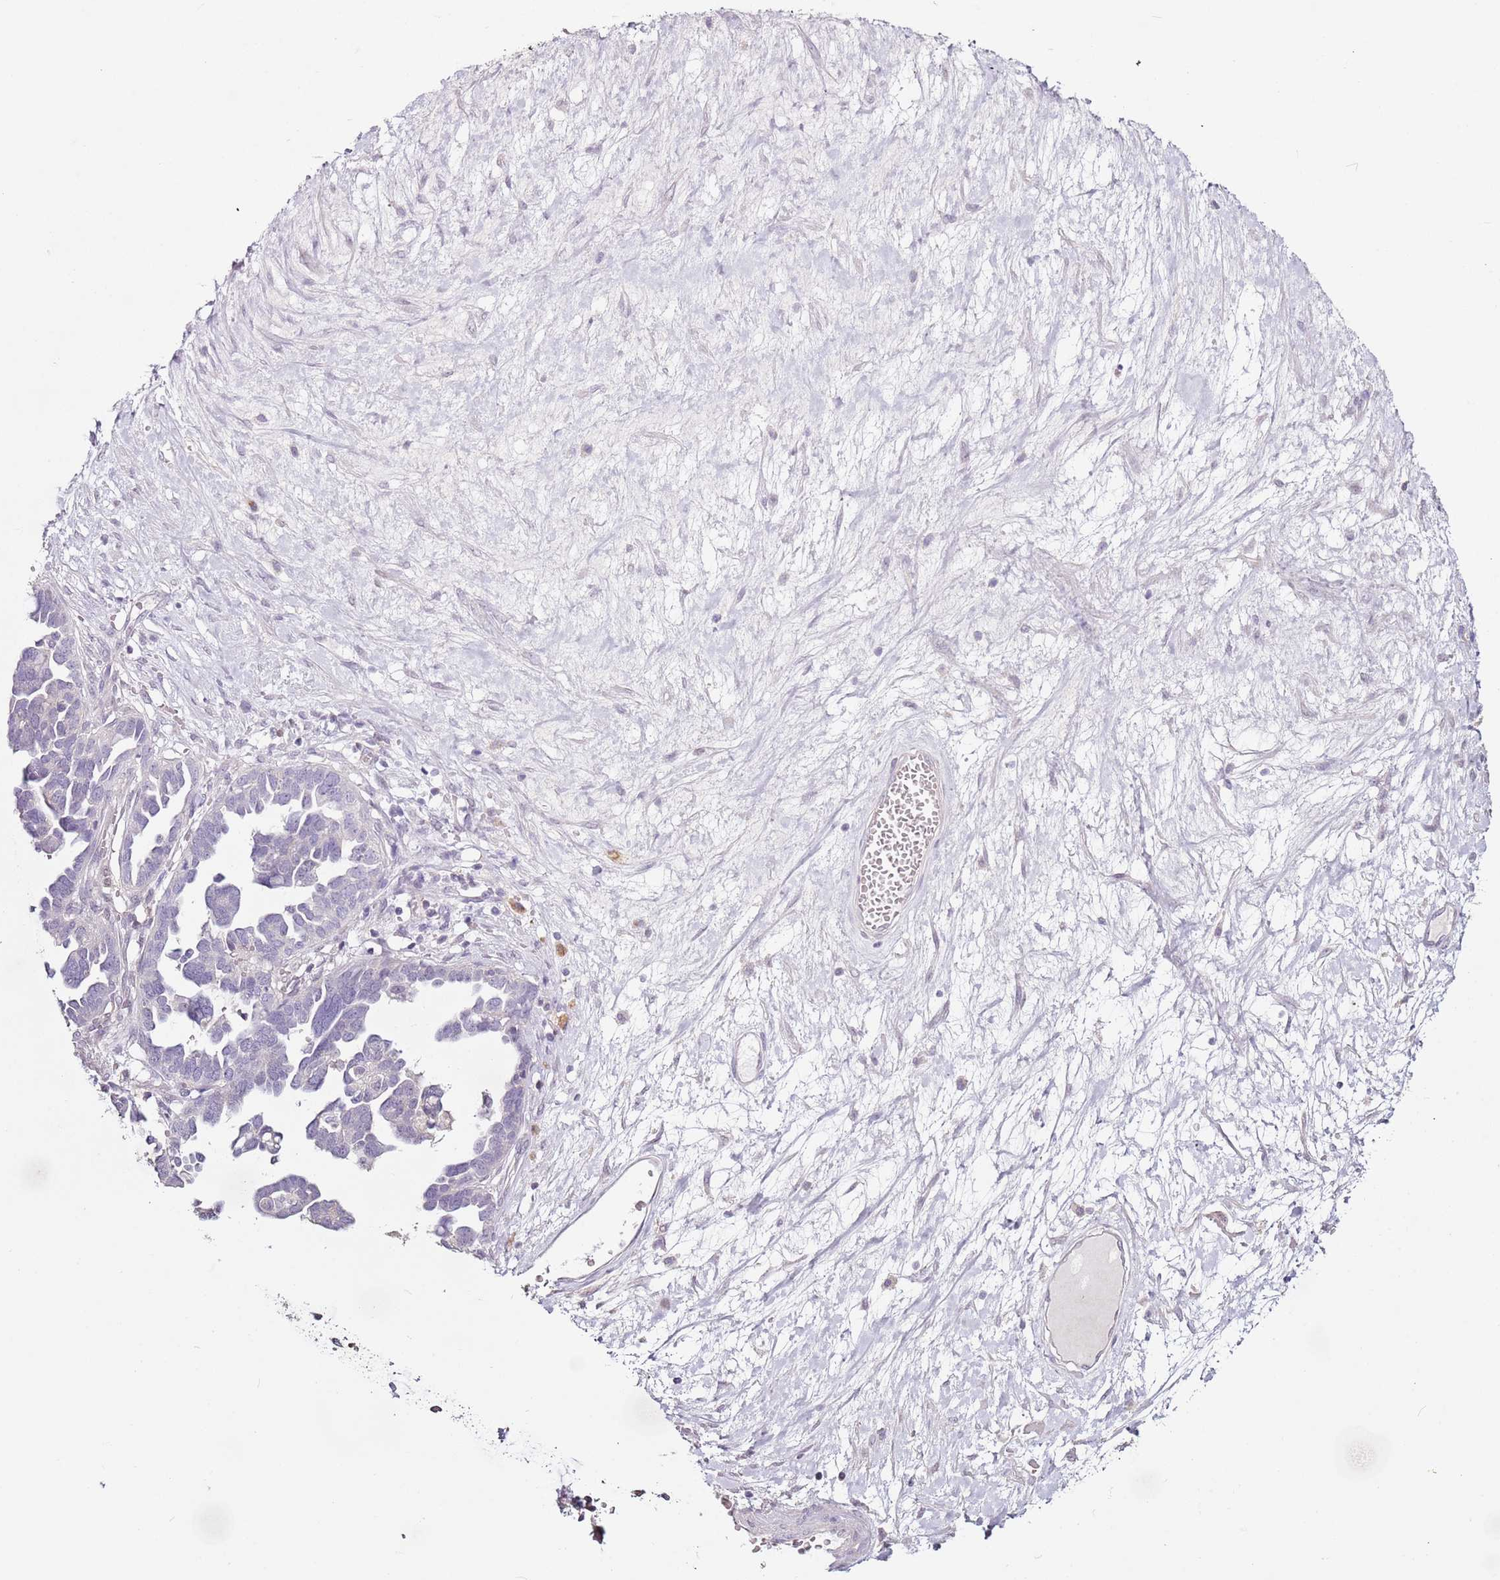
{"staining": {"intensity": "negative", "quantity": "none", "location": "none"}, "tissue": "ovarian cancer", "cell_type": "Tumor cells", "image_type": "cancer", "snomed": [{"axis": "morphology", "description": "Cystadenocarcinoma, serous, NOS"}, {"axis": "topography", "description": "Ovary"}], "caption": "A histopathology image of human ovarian cancer is negative for staining in tumor cells.", "gene": "MDH1", "patient": {"sex": "female", "age": 54}}